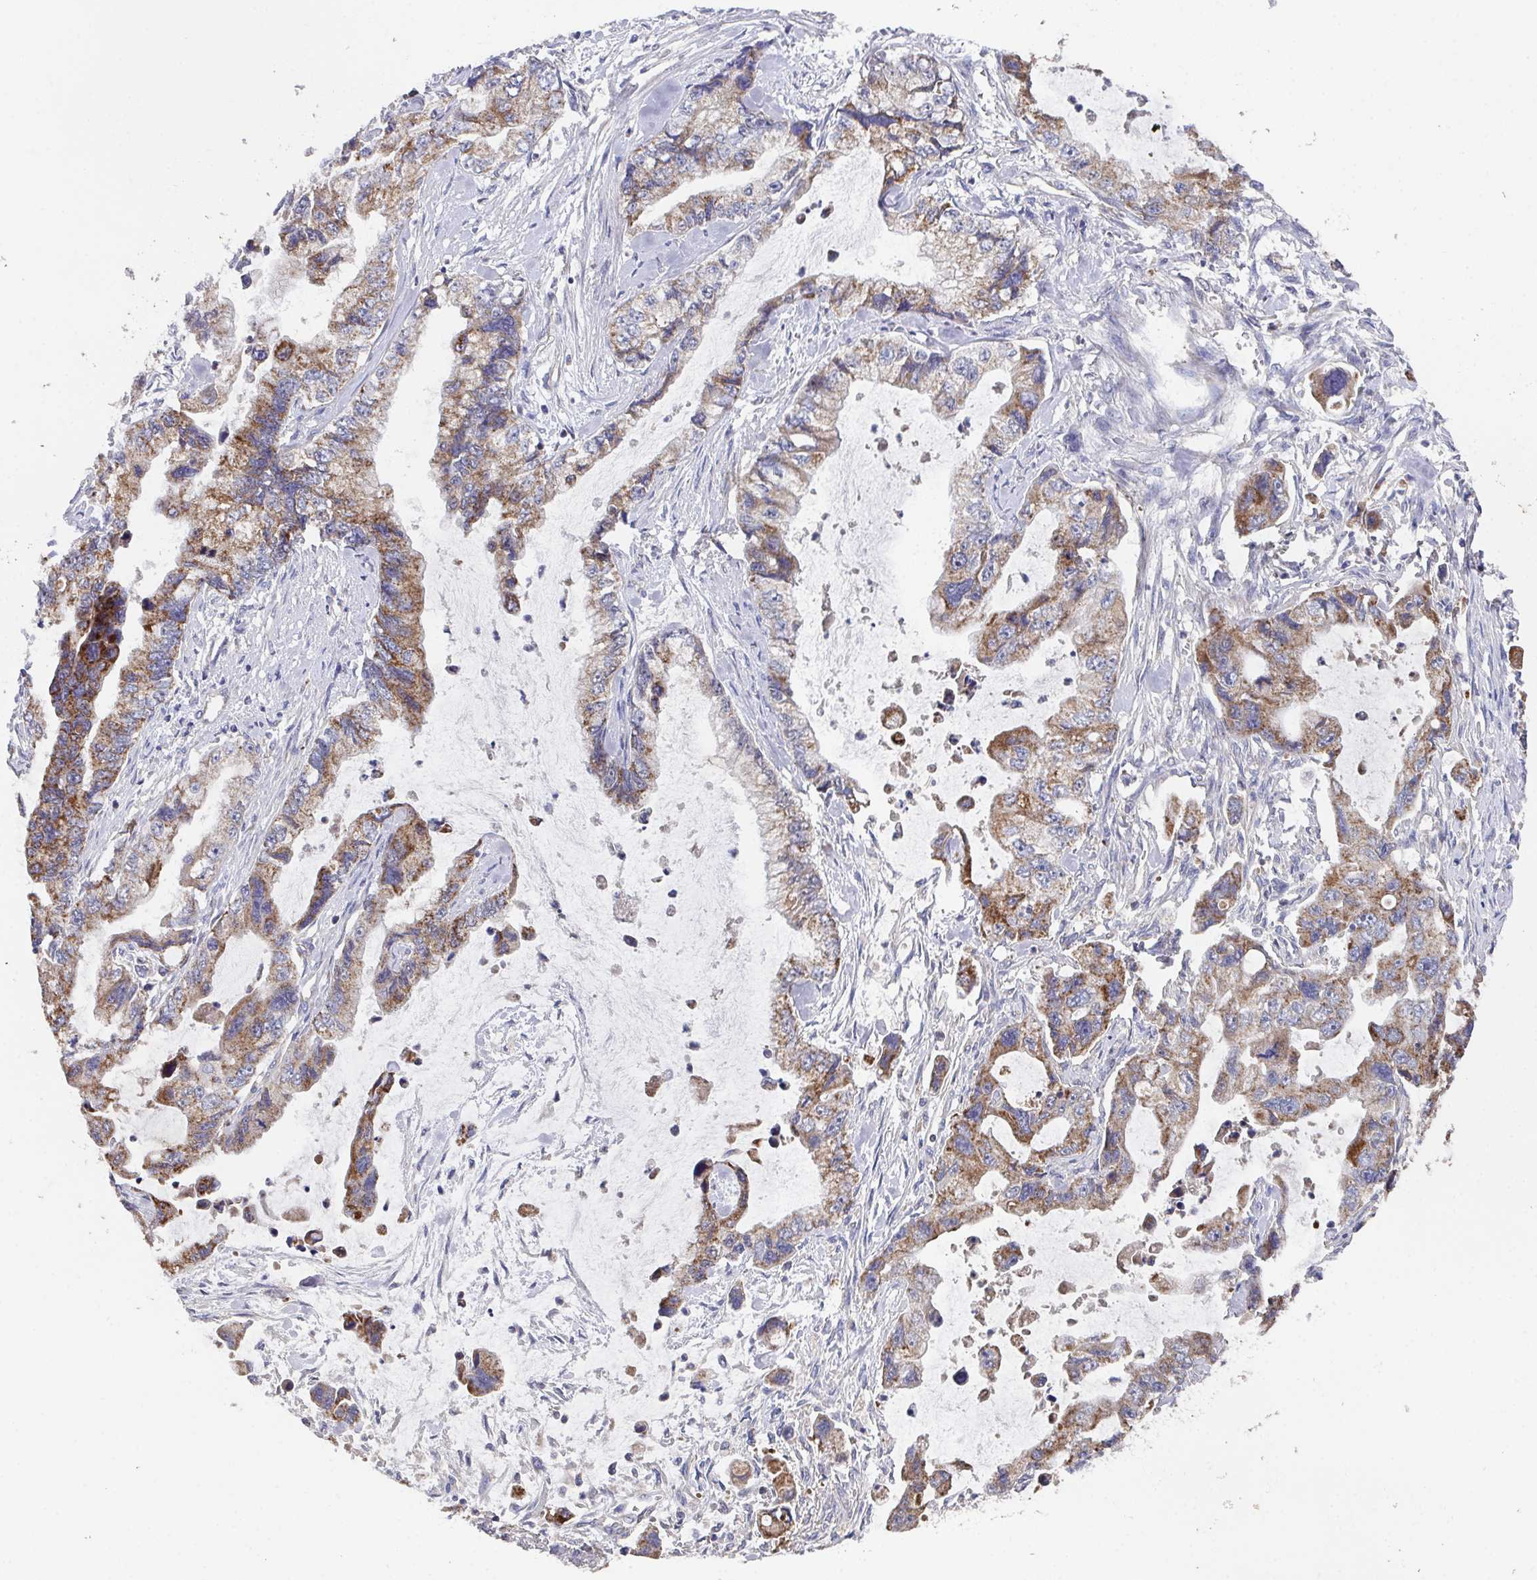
{"staining": {"intensity": "moderate", "quantity": "25%-75%", "location": "cytoplasmic/membranous"}, "tissue": "stomach cancer", "cell_type": "Tumor cells", "image_type": "cancer", "snomed": [{"axis": "morphology", "description": "Adenocarcinoma, NOS"}, {"axis": "topography", "description": "Pancreas"}, {"axis": "topography", "description": "Stomach, upper"}, {"axis": "topography", "description": "Stomach"}], "caption": "Immunohistochemistry (IHC) (DAB) staining of stomach cancer (adenocarcinoma) exhibits moderate cytoplasmic/membranous protein expression in about 25%-75% of tumor cells.", "gene": "MT-ND3", "patient": {"sex": "male", "age": 77}}